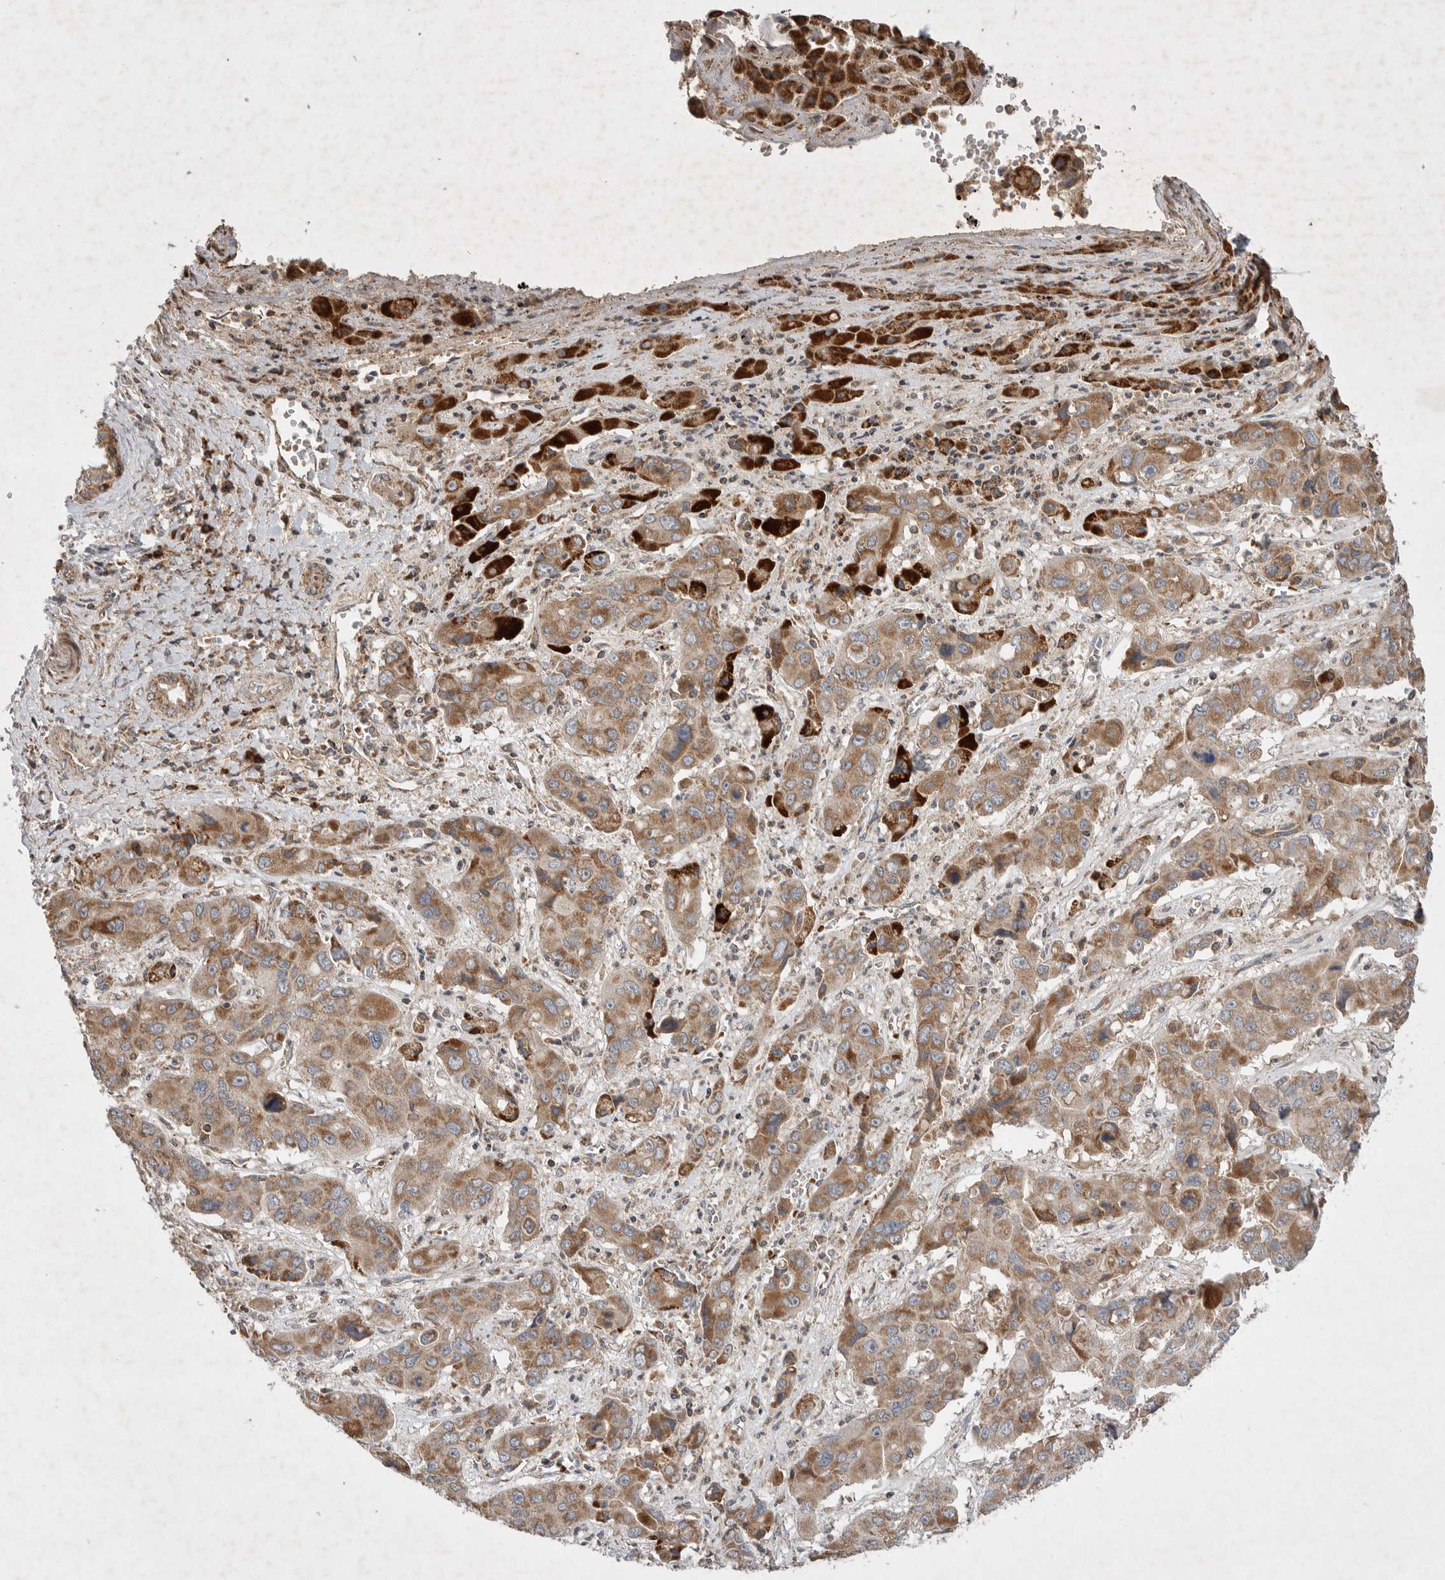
{"staining": {"intensity": "moderate", "quantity": ">75%", "location": "cytoplasmic/membranous"}, "tissue": "liver cancer", "cell_type": "Tumor cells", "image_type": "cancer", "snomed": [{"axis": "morphology", "description": "Cholangiocarcinoma"}, {"axis": "topography", "description": "Liver"}], "caption": "Human liver cholangiocarcinoma stained with a protein marker shows moderate staining in tumor cells.", "gene": "KIF21B", "patient": {"sex": "male", "age": 67}}